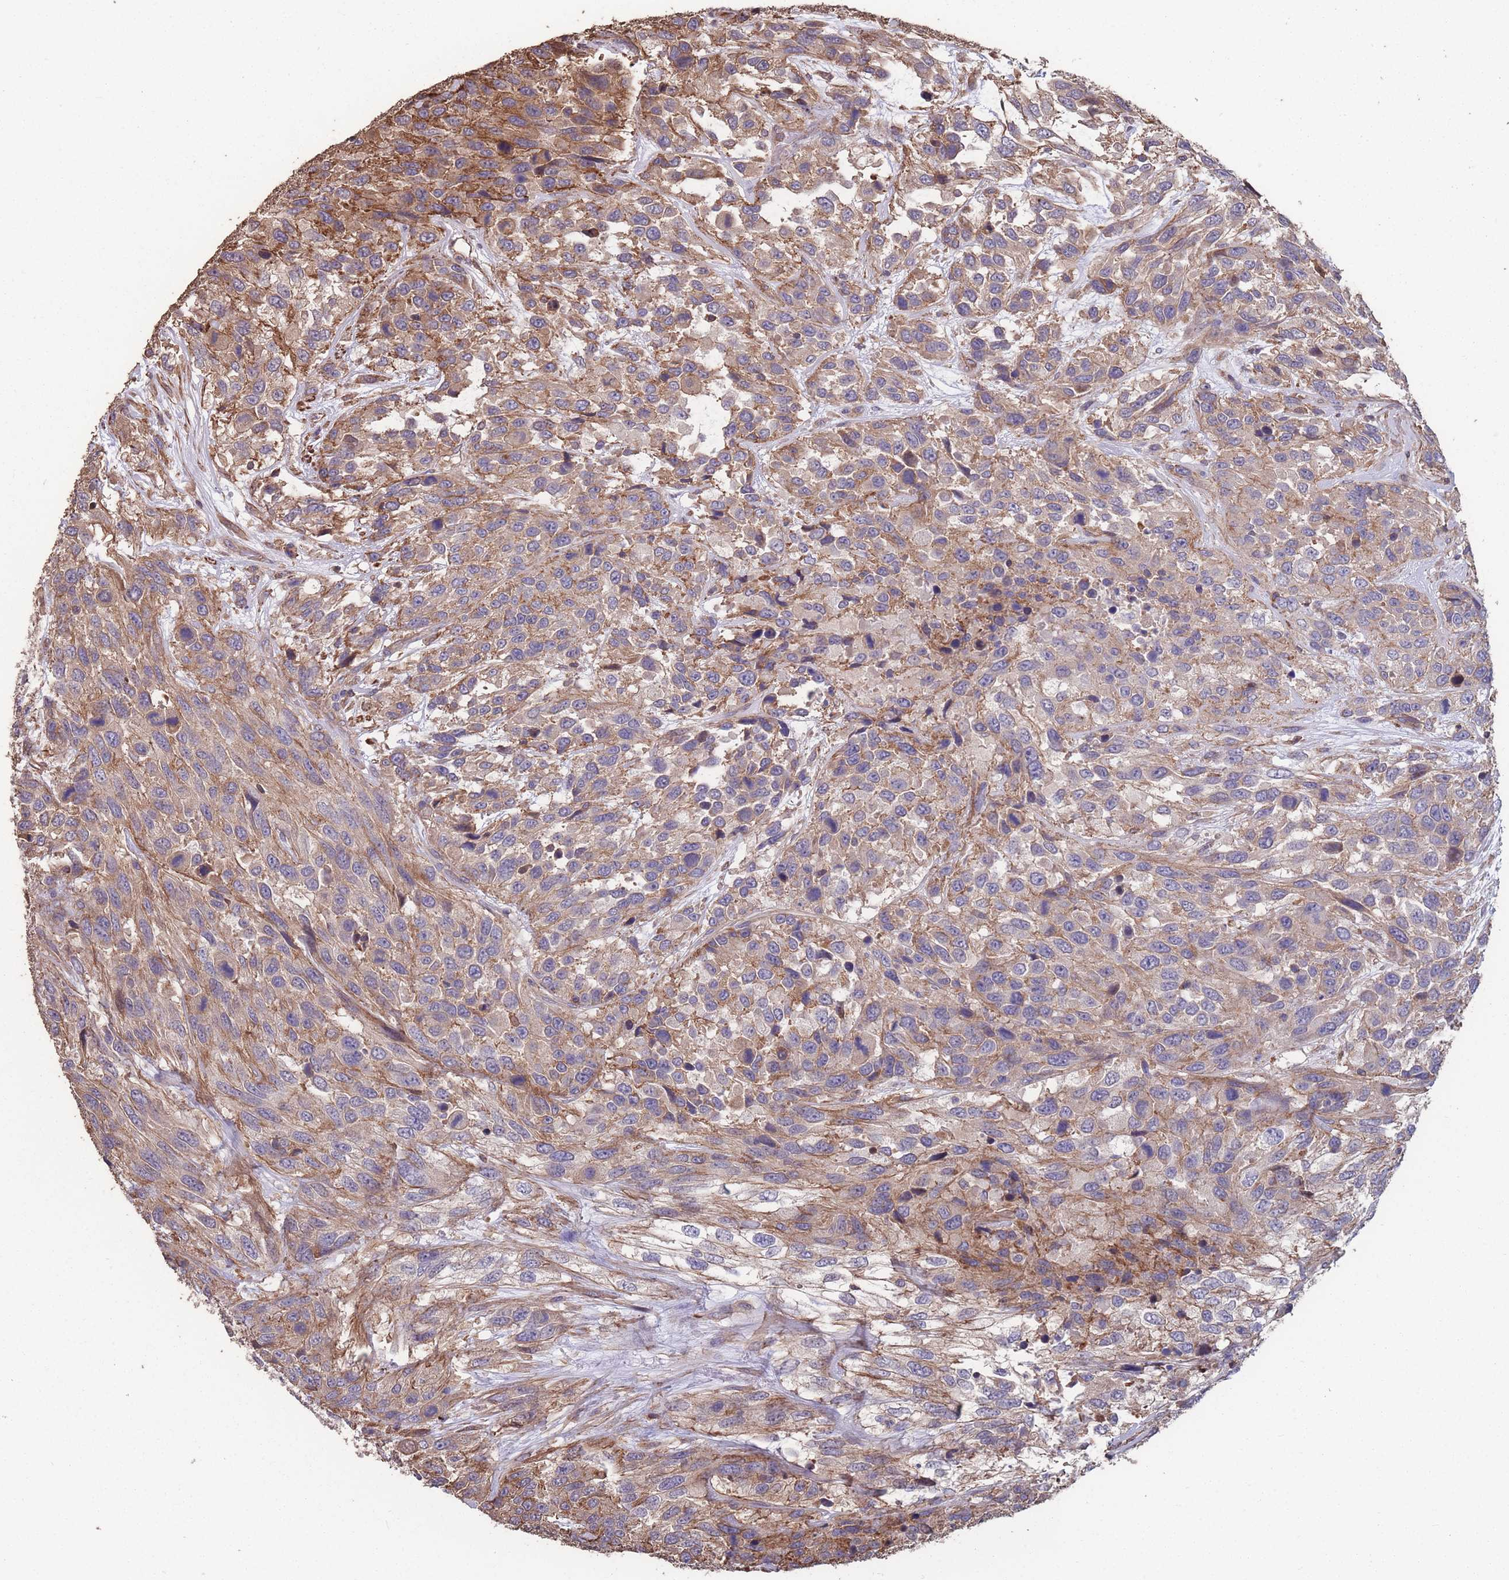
{"staining": {"intensity": "weak", "quantity": "25%-75%", "location": "cytoplasmic/membranous"}, "tissue": "urothelial cancer", "cell_type": "Tumor cells", "image_type": "cancer", "snomed": [{"axis": "morphology", "description": "Urothelial carcinoma, High grade"}, {"axis": "topography", "description": "Urinary bladder"}], "caption": "DAB immunohistochemical staining of human urothelial carcinoma (high-grade) reveals weak cytoplasmic/membranous protein positivity in about 25%-75% of tumor cells.", "gene": "NUDT21", "patient": {"sex": "female", "age": 70}}